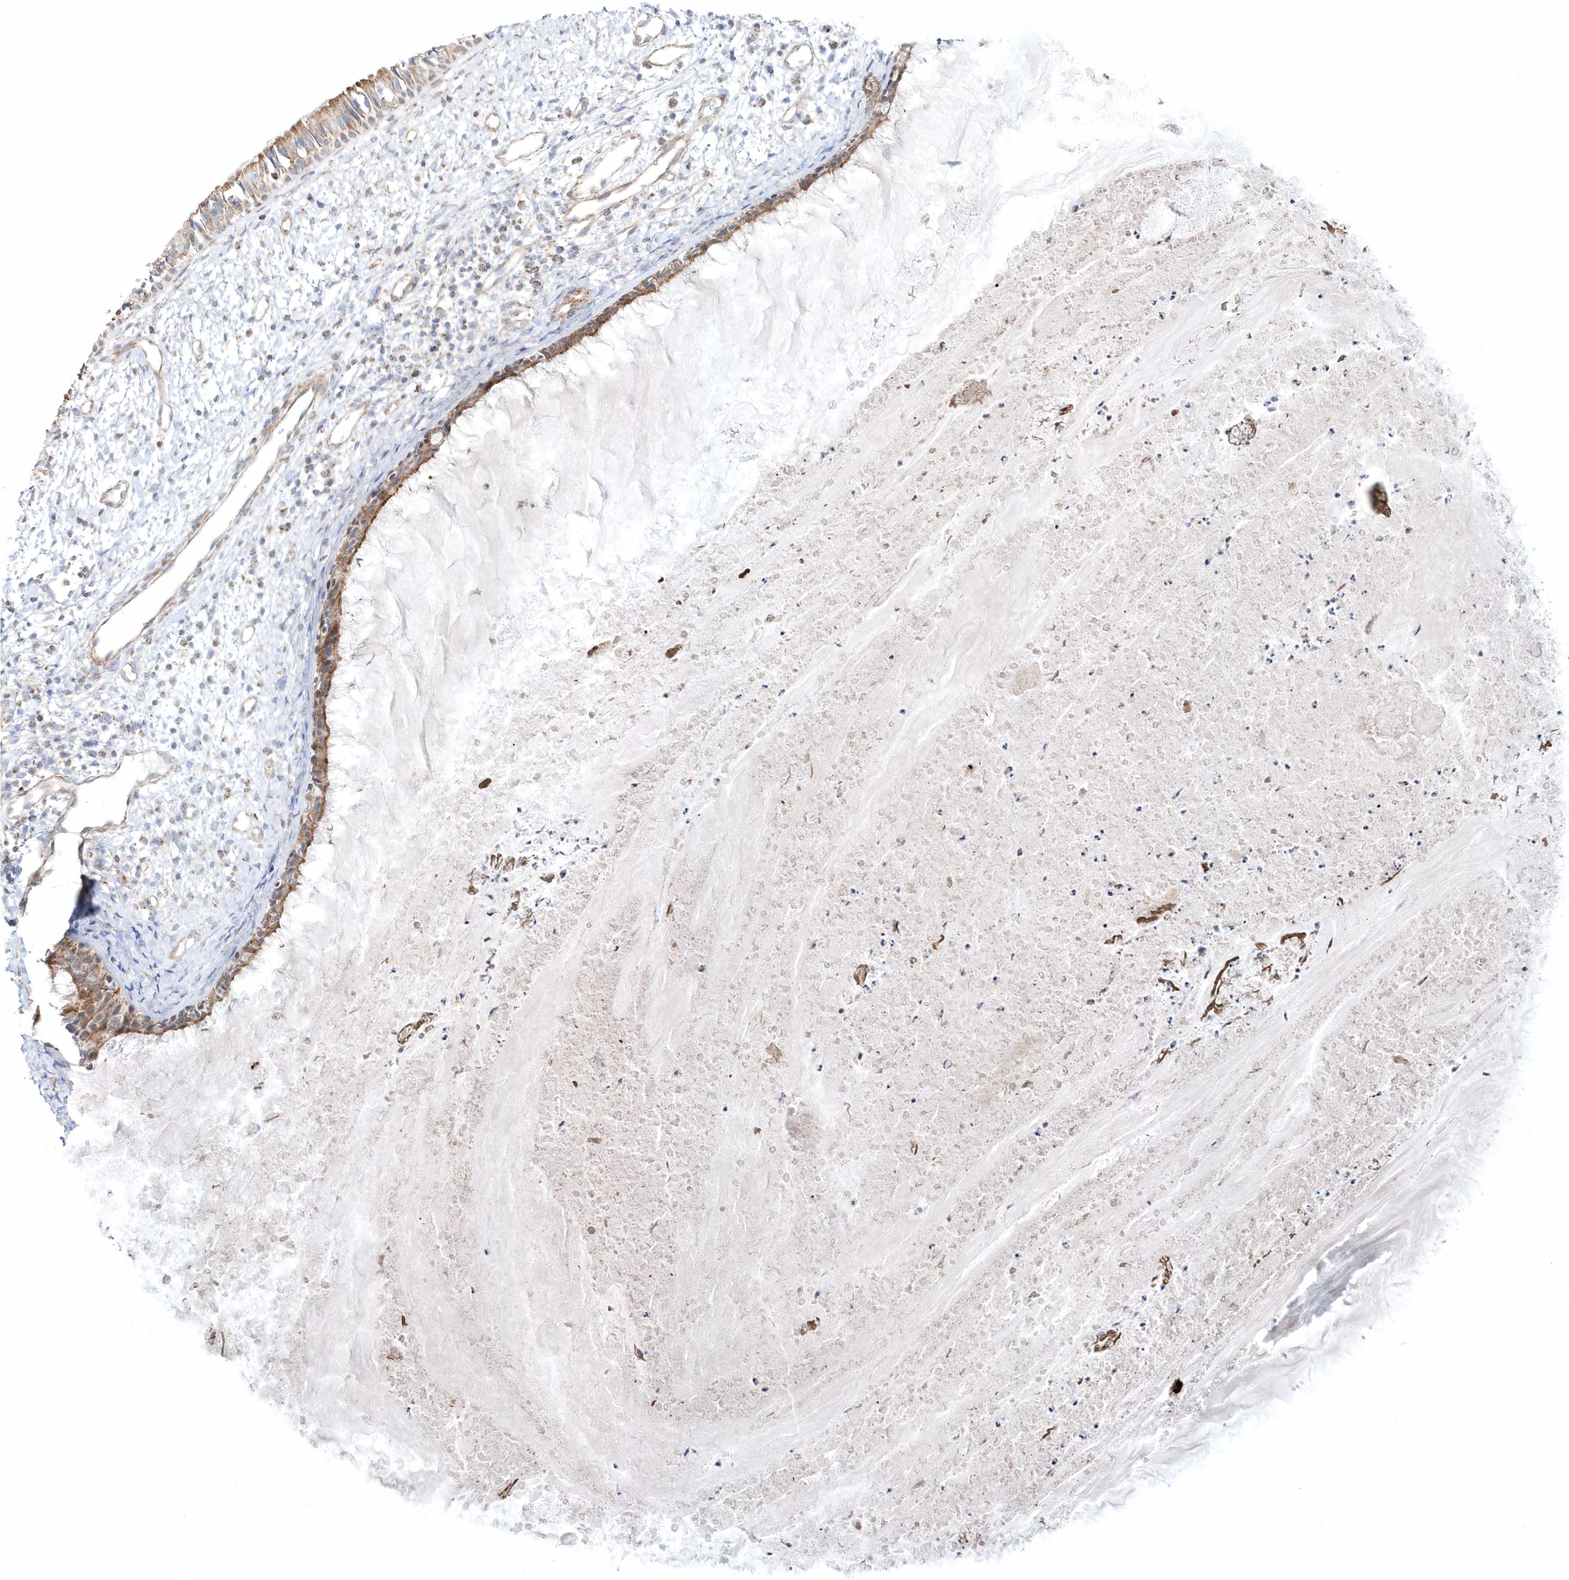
{"staining": {"intensity": "moderate", "quantity": ">75%", "location": "cytoplasmic/membranous"}, "tissue": "nasopharynx", "cell_type": "Respiratory epithelial cells", "image_type": "normal", "snomed": [{"axis": "morphology", "description": "Normal tissue, NOS"}, {"axis": "topography", "description": "Nasopharynx"}], "caption": "Respiratory epithelial cells demonstrate medium levels of moderate cytoplasmic/membranous staining in about >75% of cells in unremarkable human nasopharynx.", "gene": "OPA1", "patient": {"sex": "male", "age": 22}}